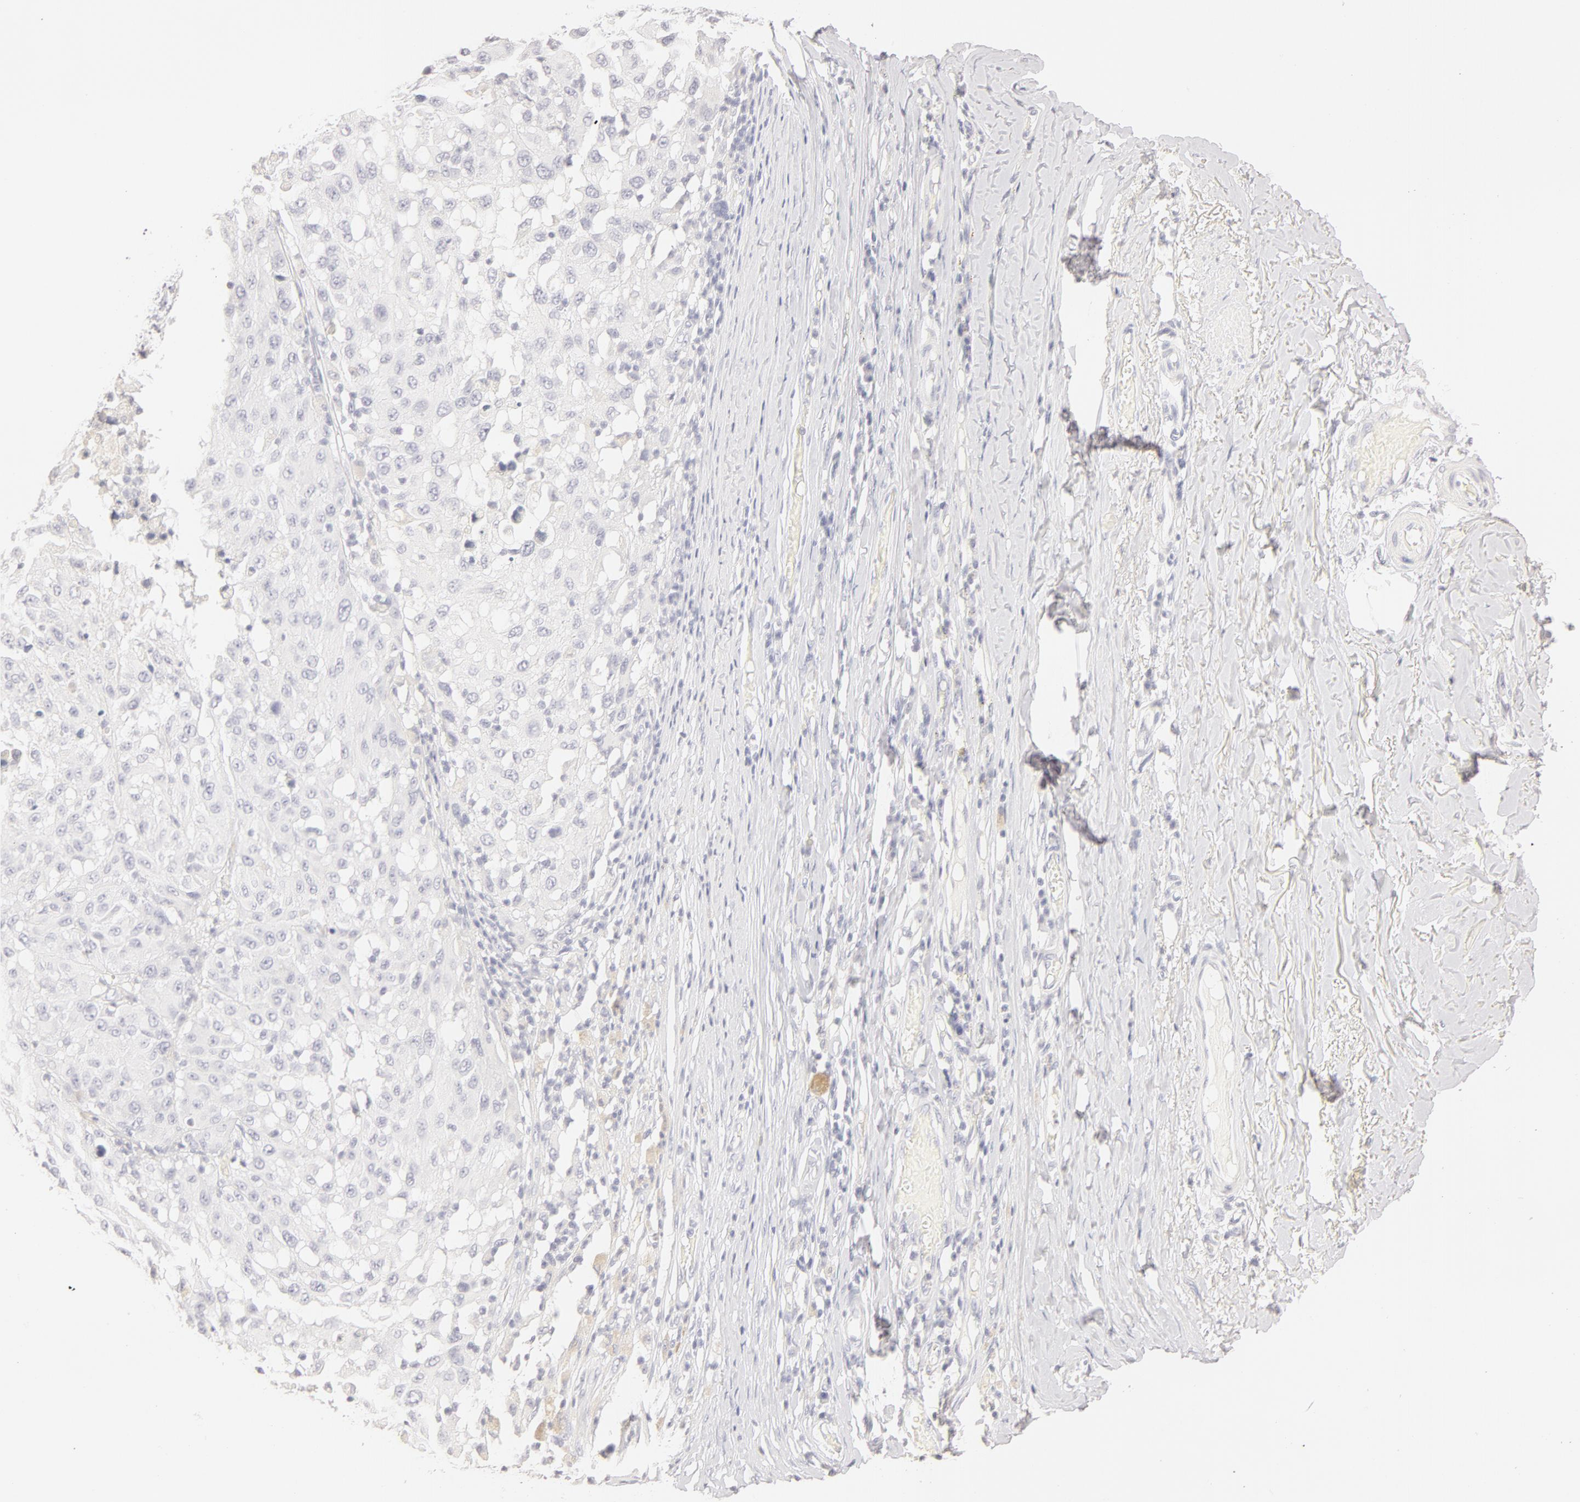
{"staining": {"intensity": "negative", "quantity": "none", "location": "none"}, "tissue": "melanoma", "cell_type": "Tumor cells", "image_type": "cancer", "snomed": [{"axis": "morphology", "description": "Malignant melanoma, NOS"}, {"axis": "topography", "description": "Skin"}], "caption": "This is an IHC photomicrograph of melanoma. There is no staining in tumor cells.", "gene": "LGALS7B", "patient": {"sex": "female", "age": 77}}